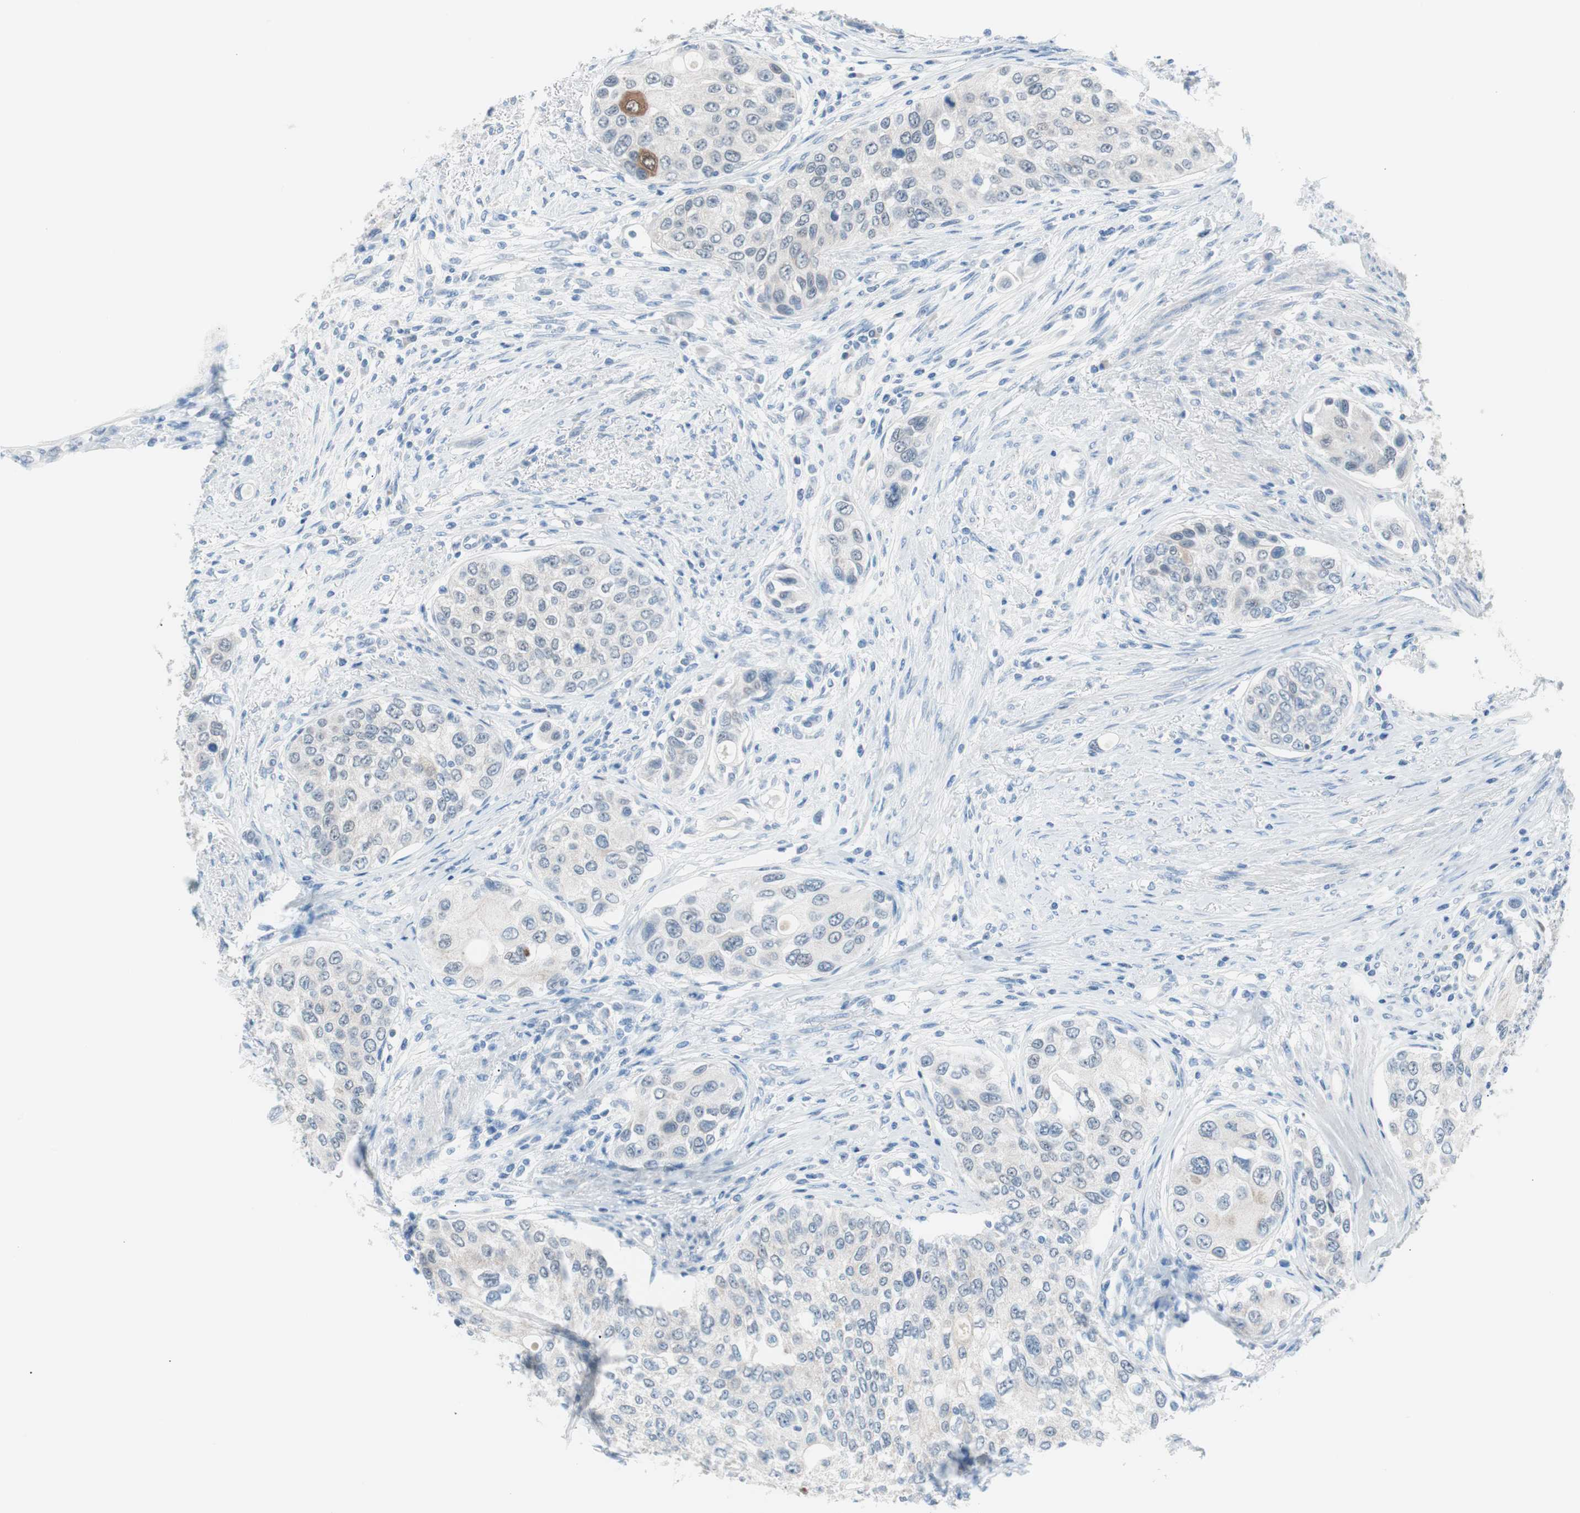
{"staining": {"intensity": "negative", "quantity": "none", "location": "none"}, "tissue": "urothelial cancer", "cell_type": "Tumor cells", "image_type": "cancer", "snomed": [{"axis": "morphology", "description": "Urothelial carcinoma, High grade"}, {"axis": "topography", "description": "Urinary bladder"}], "caption": "Protein analysis of urothelial cancer reveals no significant staining in tumor cells.", "gene": "VIL1", "patient": {"sex": "female", "age": 56}}